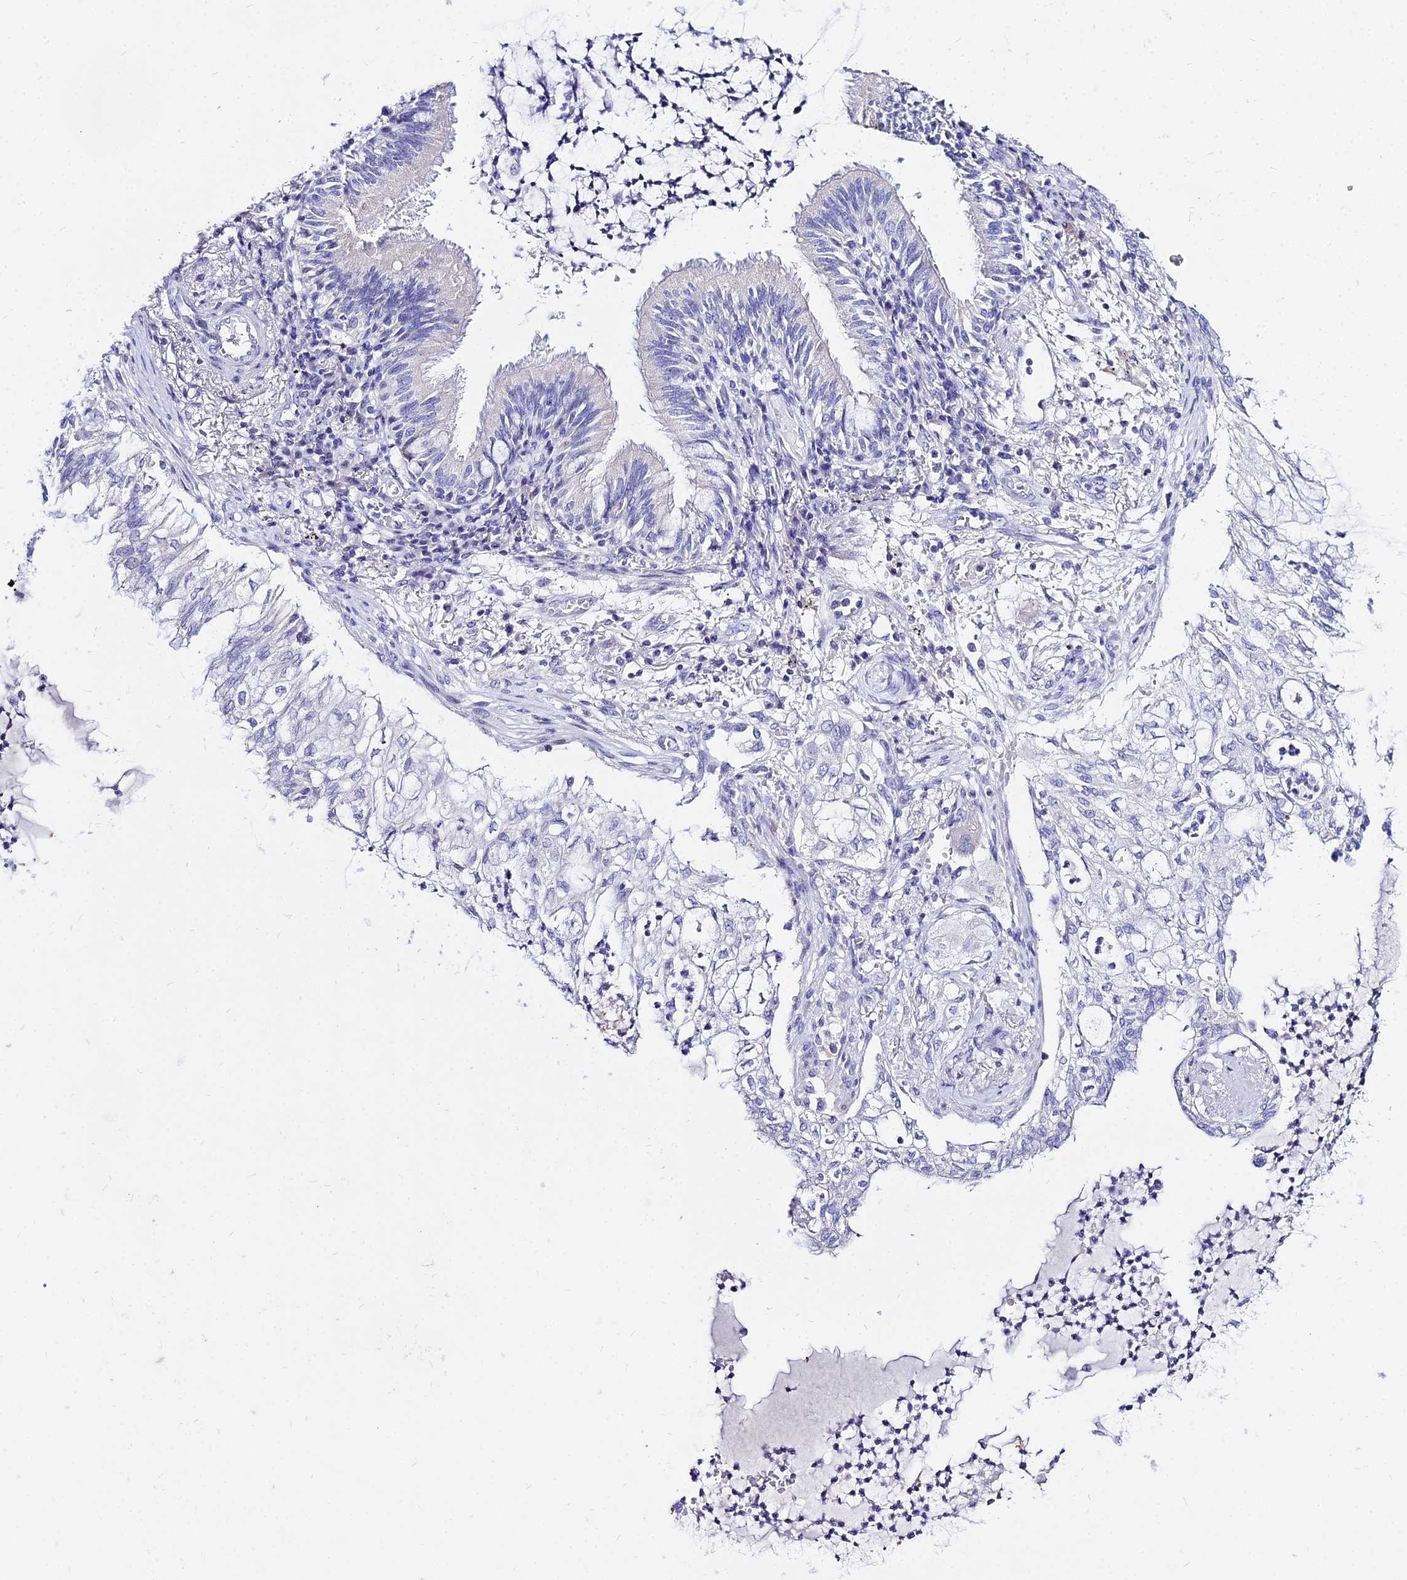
{"staining": {"intensity": "negative", "quantity": "none", "location": "none"}, "tissue": "lung cancer", "cell_type": "Tumor cells", "image_type": "cancer", "snomed": [{"axis": "morphology", "description": "Adenocarcinoma, NOS"}, {"axis": "topography", "description": "Lung"}], "caption": "Adenocarcinoma (lung) was stained to show a protein in brown. There is no significant positivity in tumor cells.", "gene": "CARD18", "patient": {"sex": "female", "age": 70}}